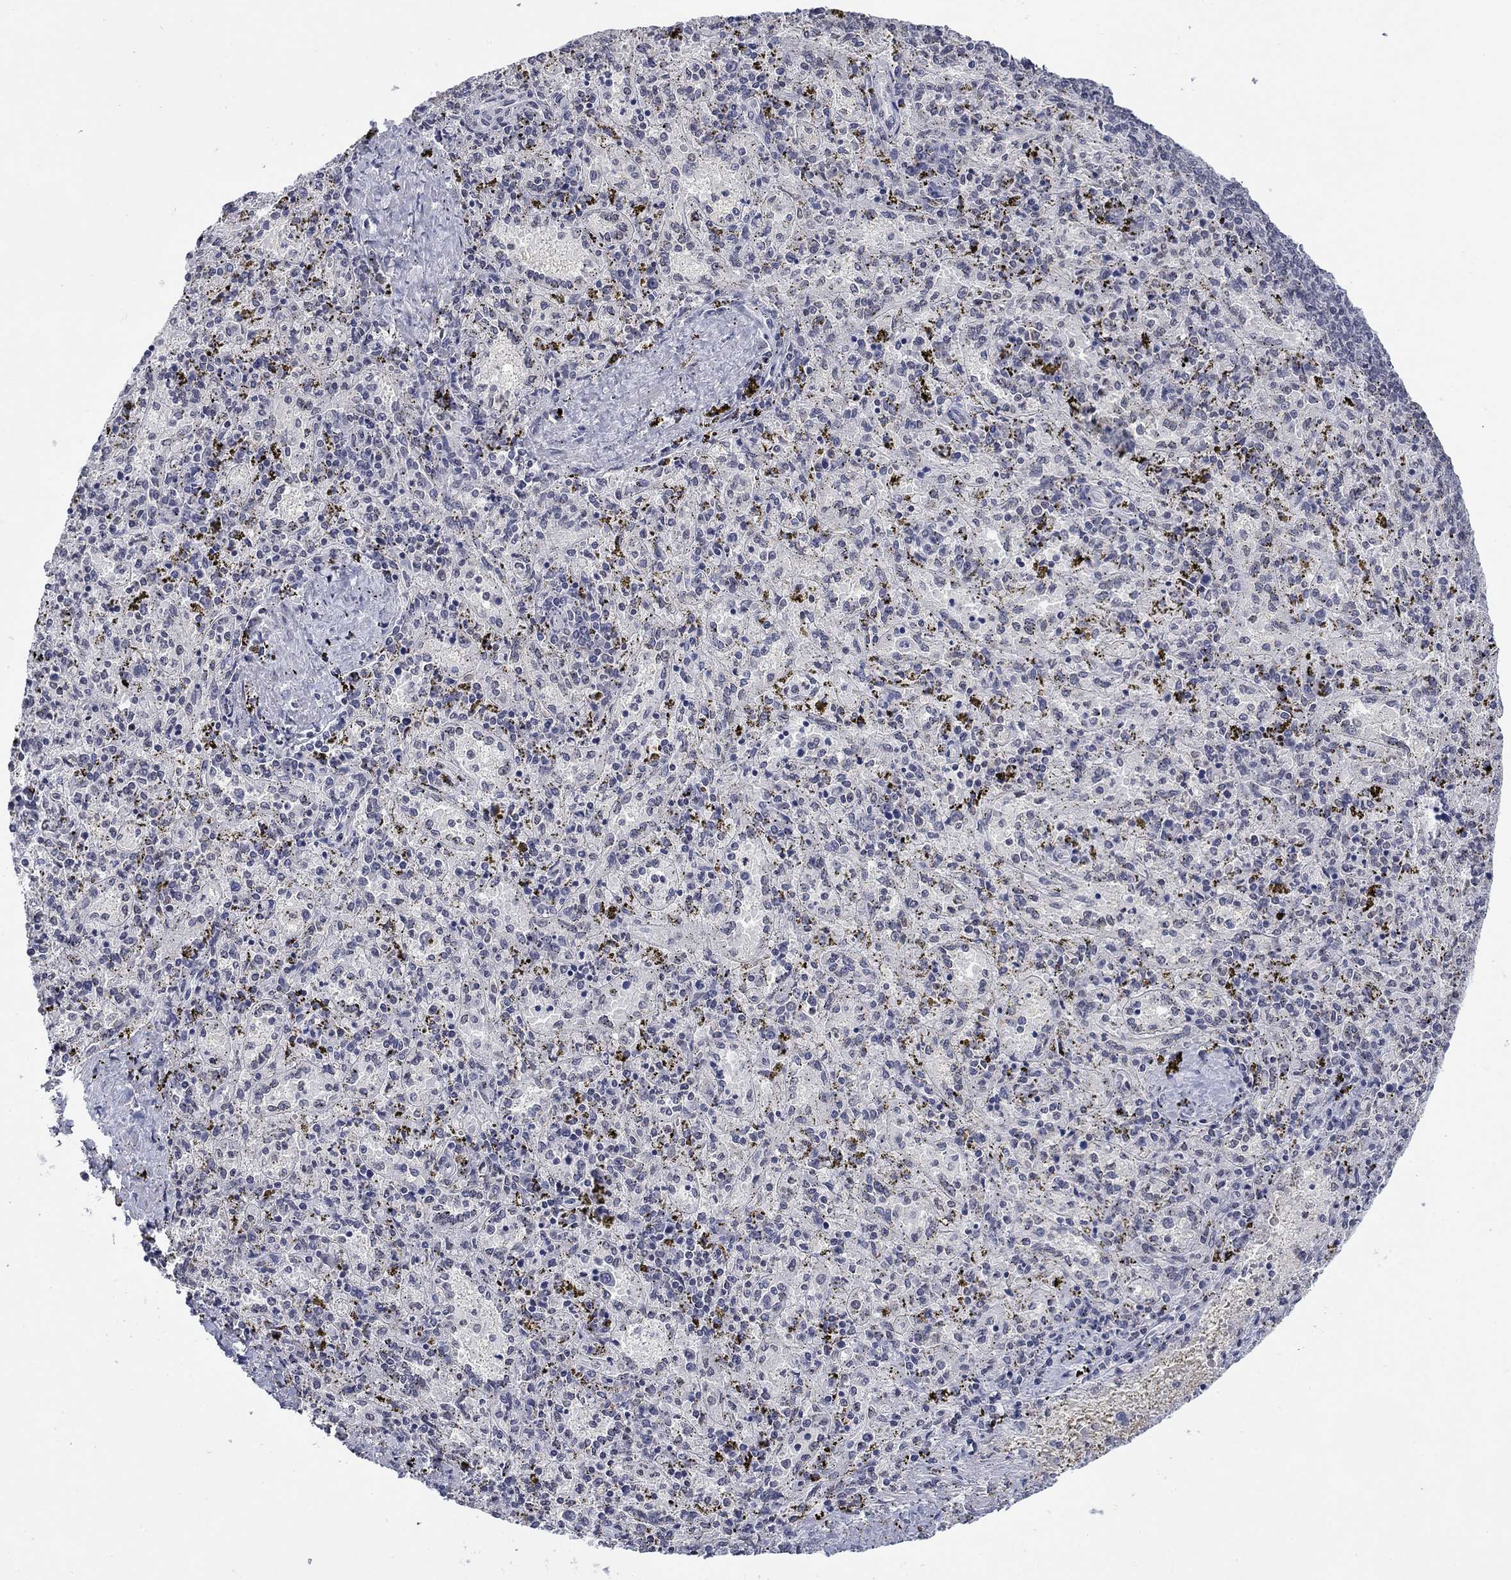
{"staining": {"intensity": "strong", "quantity": "<25%", "location": "nuclear"}, "tissue": "spleen", "cell_type": "Cells in red pulp", "image_type": "normal", "snomed": [{"axis": "morphology", "description": "Normal tissue, NOS"}, {"axis": "topography", "description": "Spleen"}], "caption": "Normal spleen exhibits strong nuclear positivity in about <25% of cells in red pulp, visualized by immunohistochemistry.", "gene": "TOR1AIP1", "patient": {"sex": "female", "age": 50}}